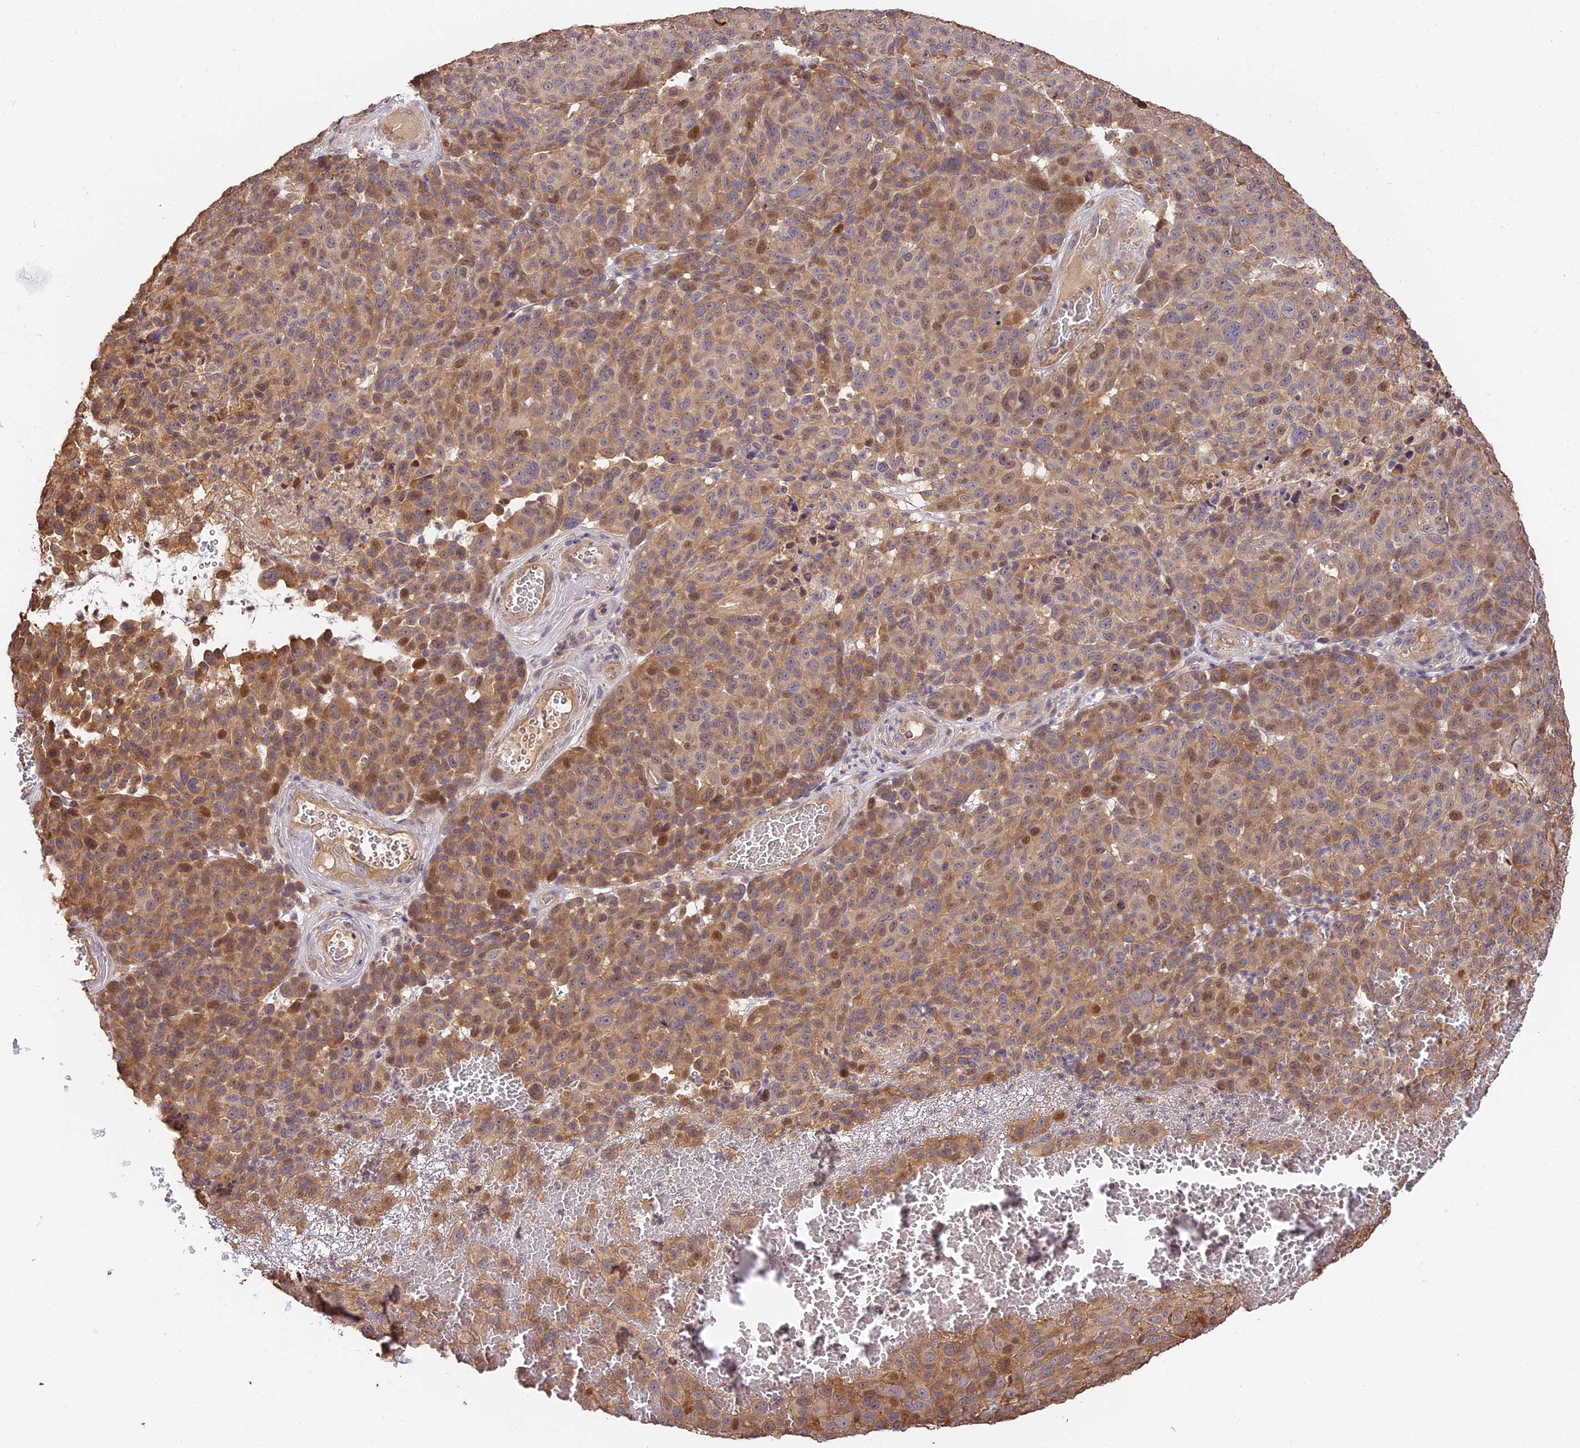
{"staining": {"intensity": "moderate", "quantity": ">75%", "location": "cytoplasmic/membranous,nuclear"}, "tissue": "melanoma", "cell_type": "Tumor cells", "image_type": "cancer", "snomed": [{"axis": "morphology", "description": "Malignant melanoma, NOS"}, {"axis": "topography", "description": "Skin"}], "caption": "Brown immunohistochemical staining in melanoma displays moderate cytoplasmic/membranous and nuclear staining in about >75% of tumor cells.", "gene": "PPP1R37", "patient": {"sex": "male", "age": 49}}